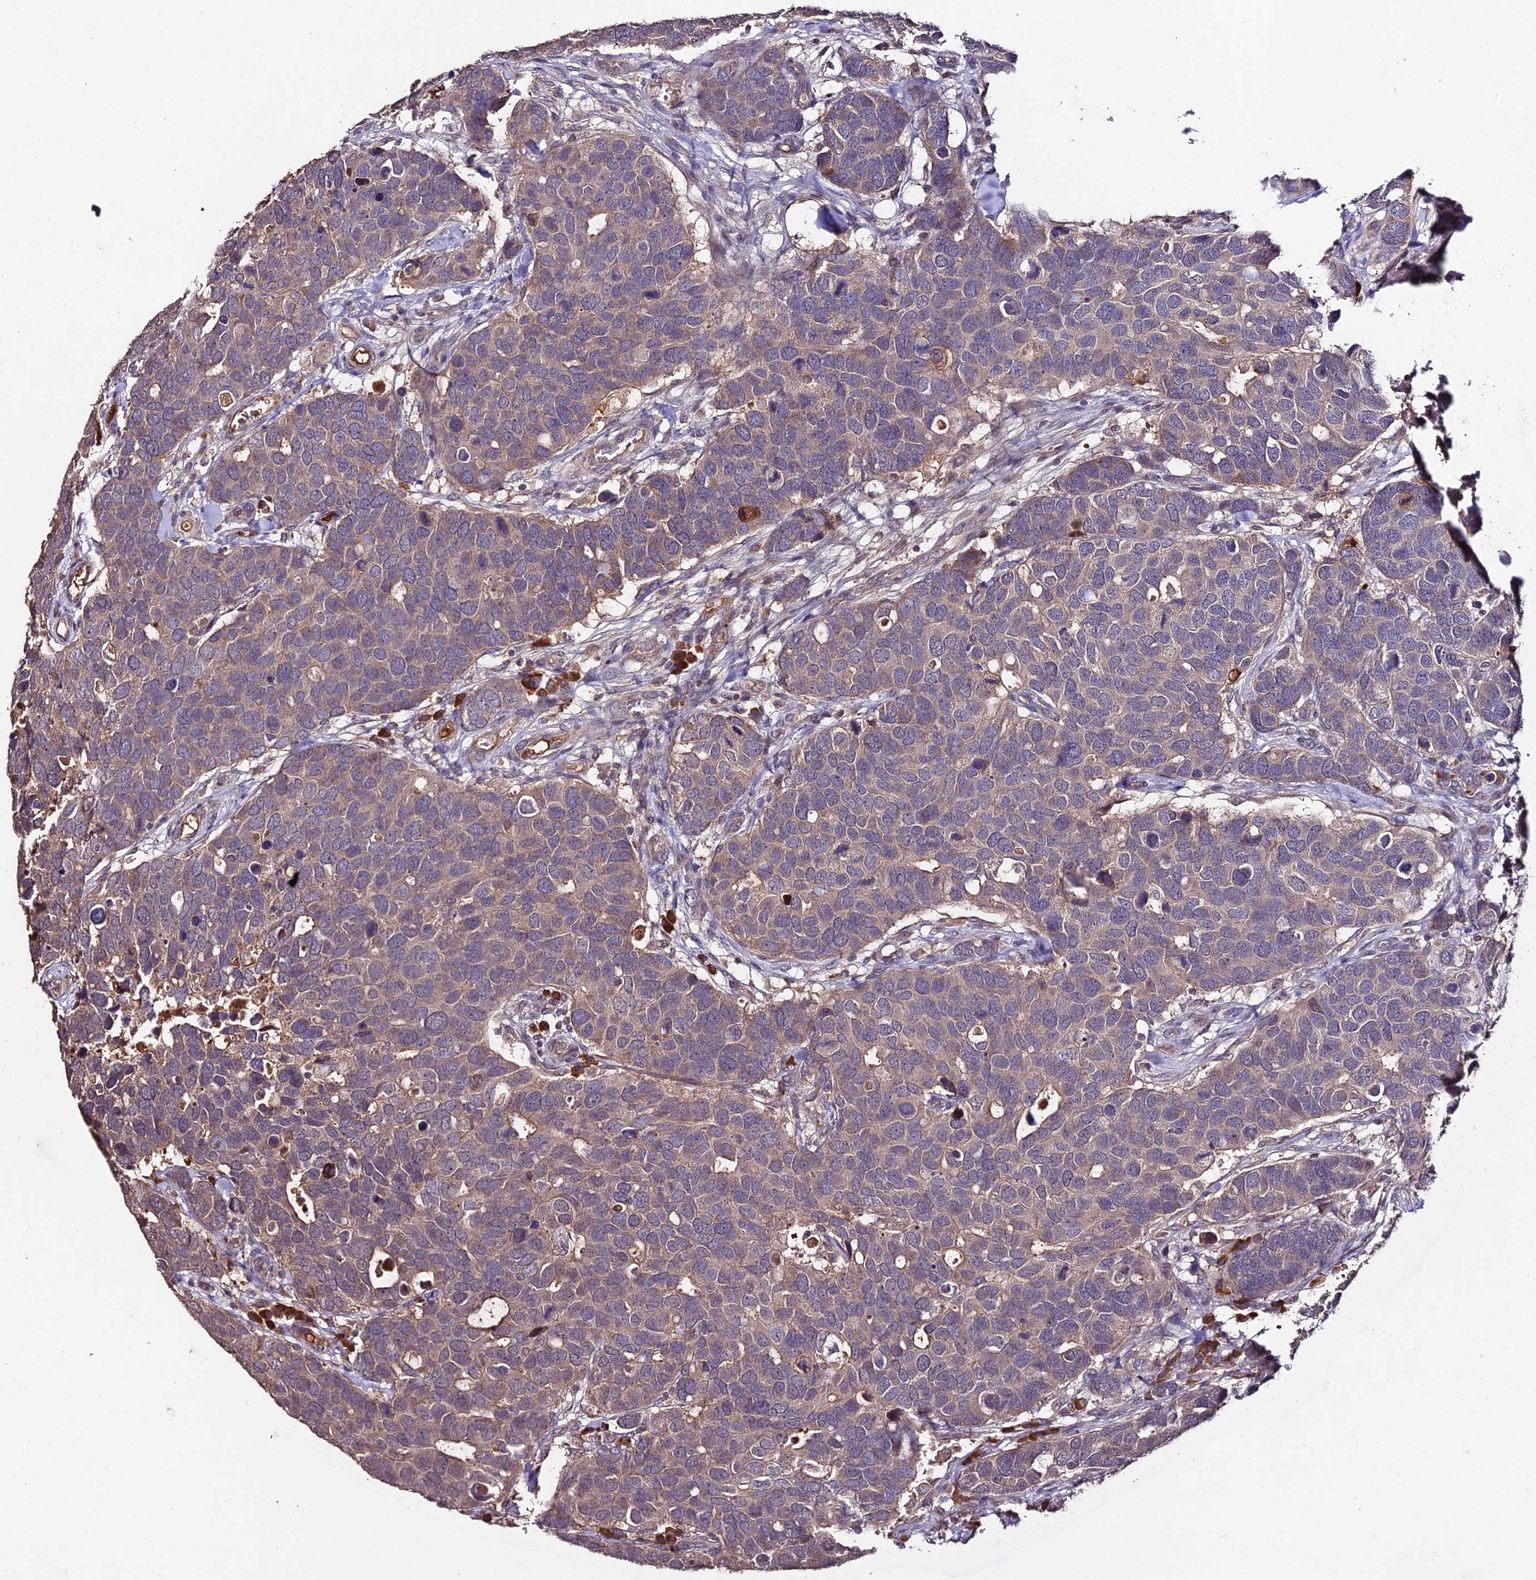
{"staining": {"intensity": "weak", "quantity": ">75%", "location": "cytoplasmic/membranous"}, "tissue": "breast cancer", "cell_type": "Tumor cells", "image_type": "cancer", "snomed": [{"axis": "morphology", "description": "Duct carcinoma"}, {"axis": "topography", "description": "Breast"}], "caption": "DAB immunohistochemical staining of human infiltrating ductal carcinoma (breast) exhibits weak cytoplasmic/membranous protein expression in approximately >75% of tumor cells.", "gene": "KCTD16", "patient": {"sex": "female", "age": 83}}